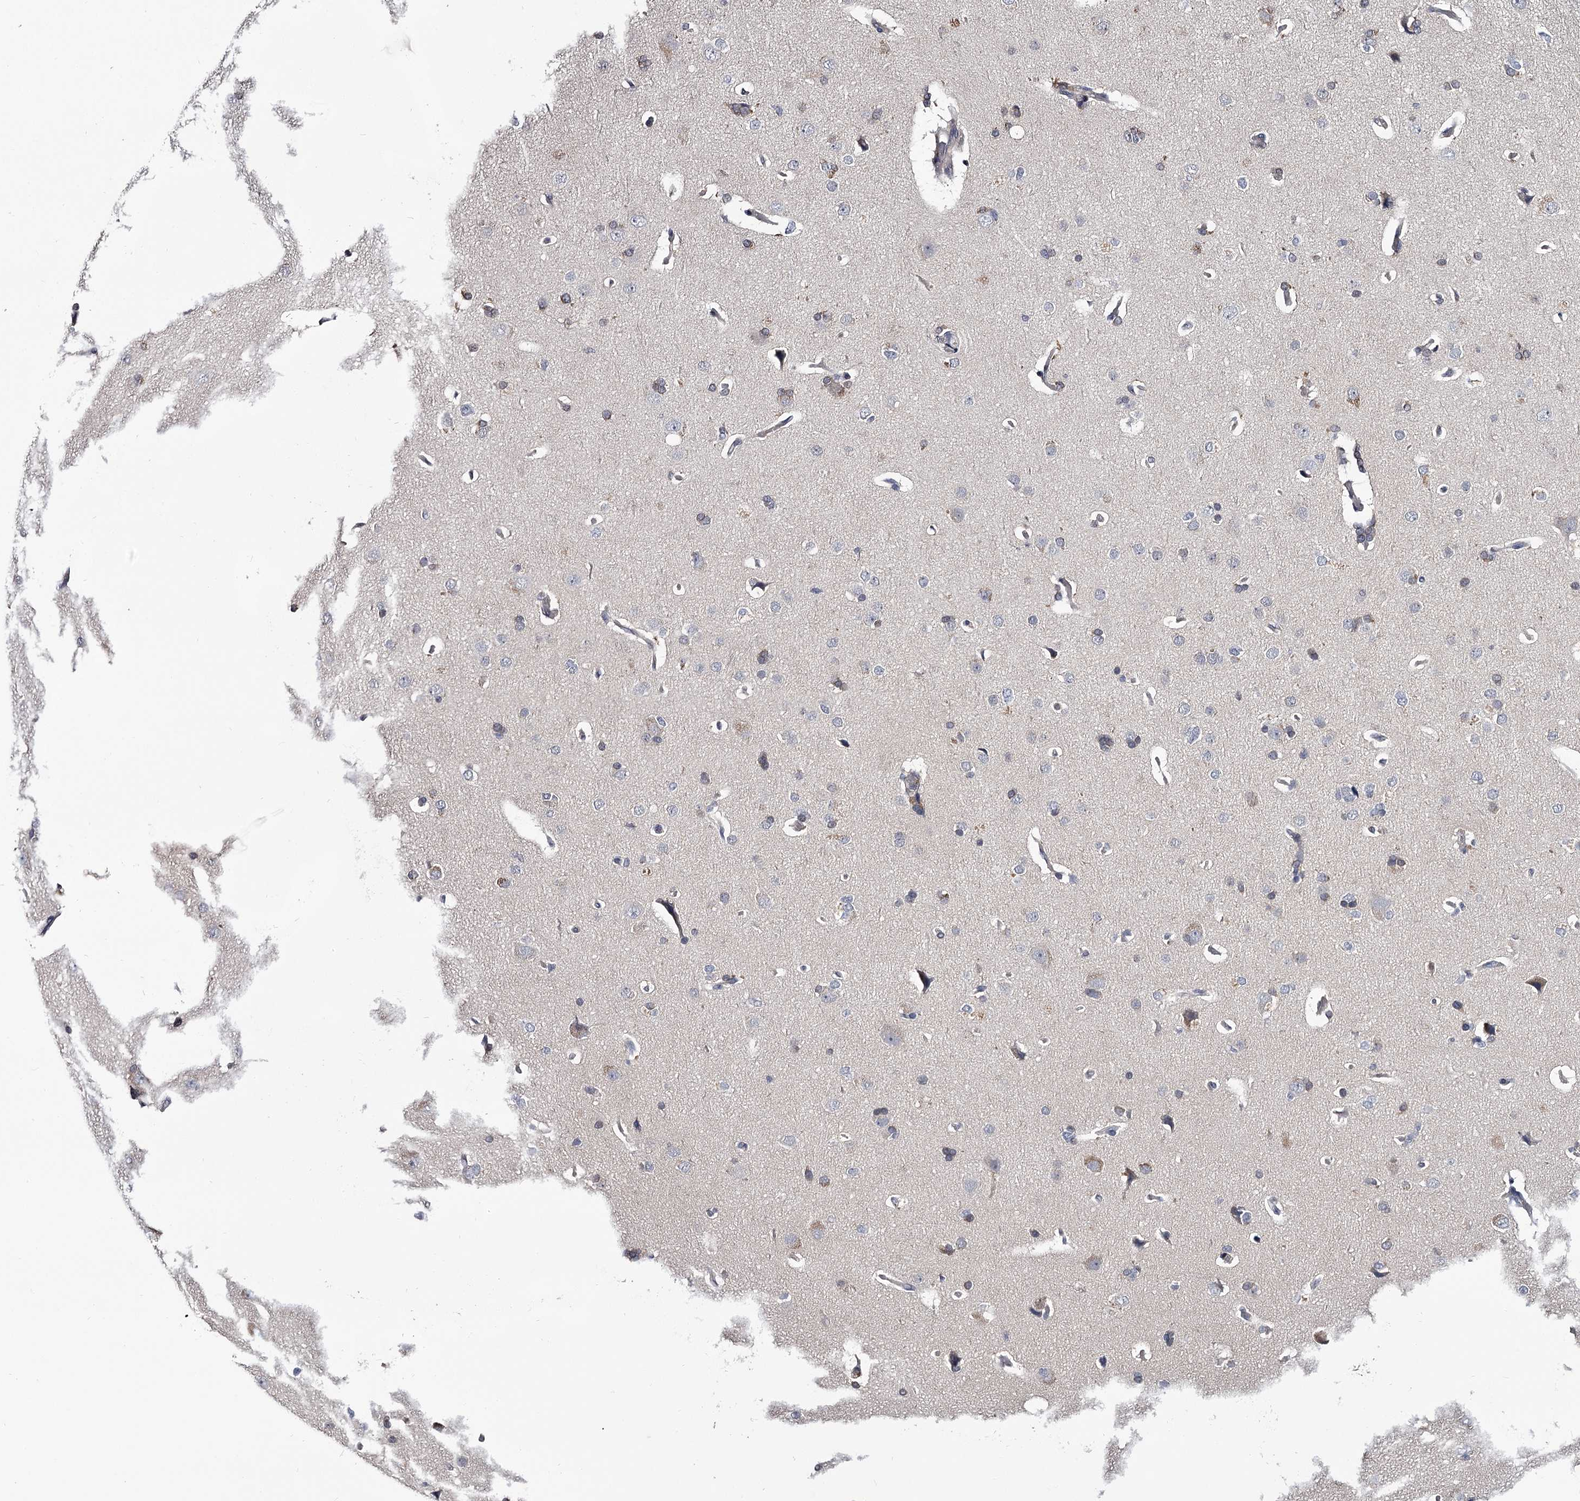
{"staining": {"intensity": "negative", "quantity": "none", "location": "none"}, "tissue": "cerebral cortex", "cell_type": "Endothelial cells", "image_type": "normal", "snomed": [{"axis": "morphology", "description": "Normal tissue, NOS"}, {"axis": "topography", "description": "Cerebral cortex"}], "caption": "Immunohistochemical staining of benign cerebral cortex exhibits no significant positivity in endothelial cells.", "gene": "GSTO1", "patient": {"sex": "male", "age": 62}}